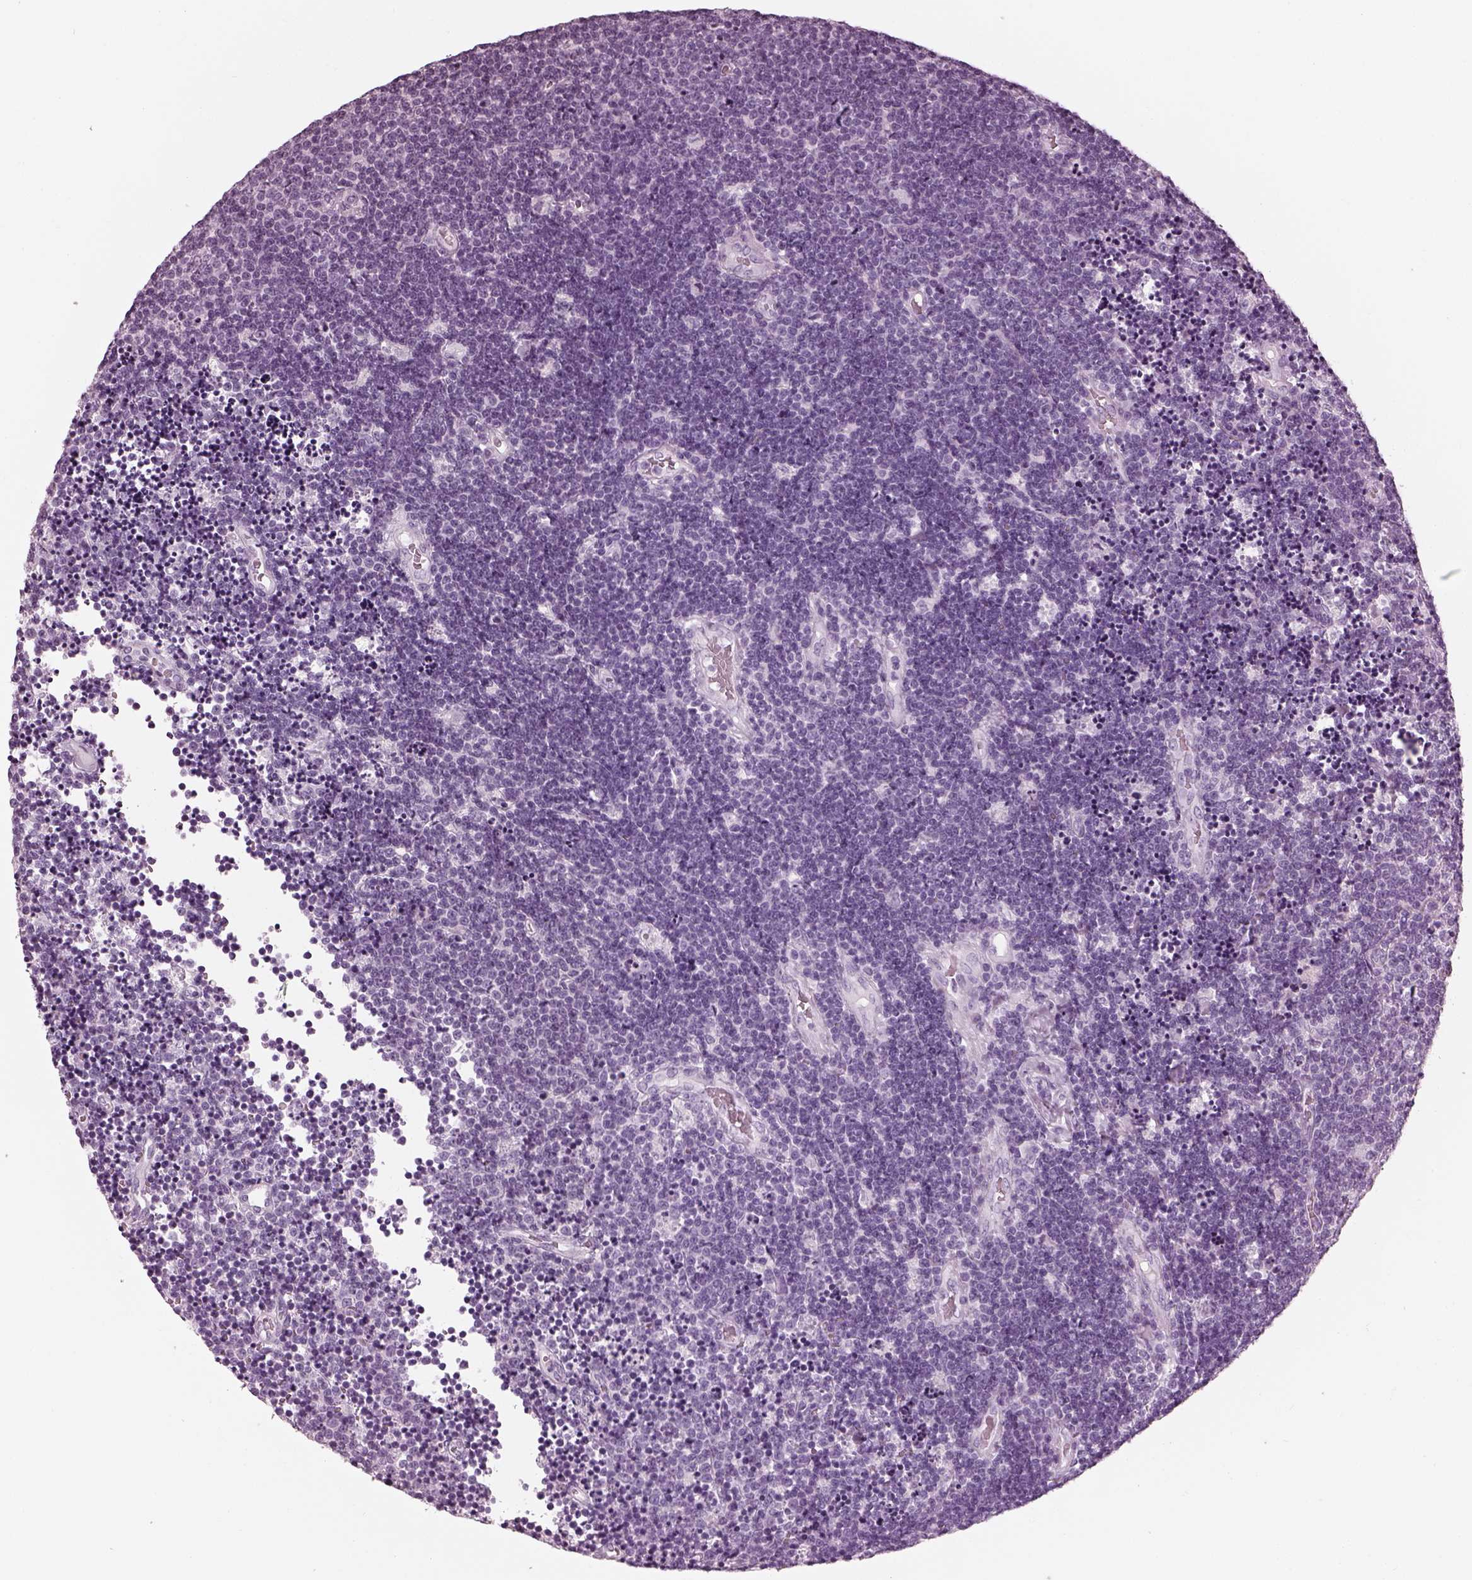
{"staining": {"intensity": "negative", "quantity": "none", "location": "none"}, "tissue": "lymphoma", "cell_type": "Tumor cells", "image_type": "cancer", "snomed": [{"axis": "morphology", "description": "Malignant lymphoma, non-Hodgkin's type, Low grade"}, {"axis": "topography", "description": "Brain"}], "caption": "Tumor cells show no significant protein positivity in malignant lymphoma, non-Hodgkin's type (low-grade). (Immunohistochemistry, brightfield microscopy, high magnification).", "gene": "TCHHL1", "patient": {"sex": "female", "age": 66}}